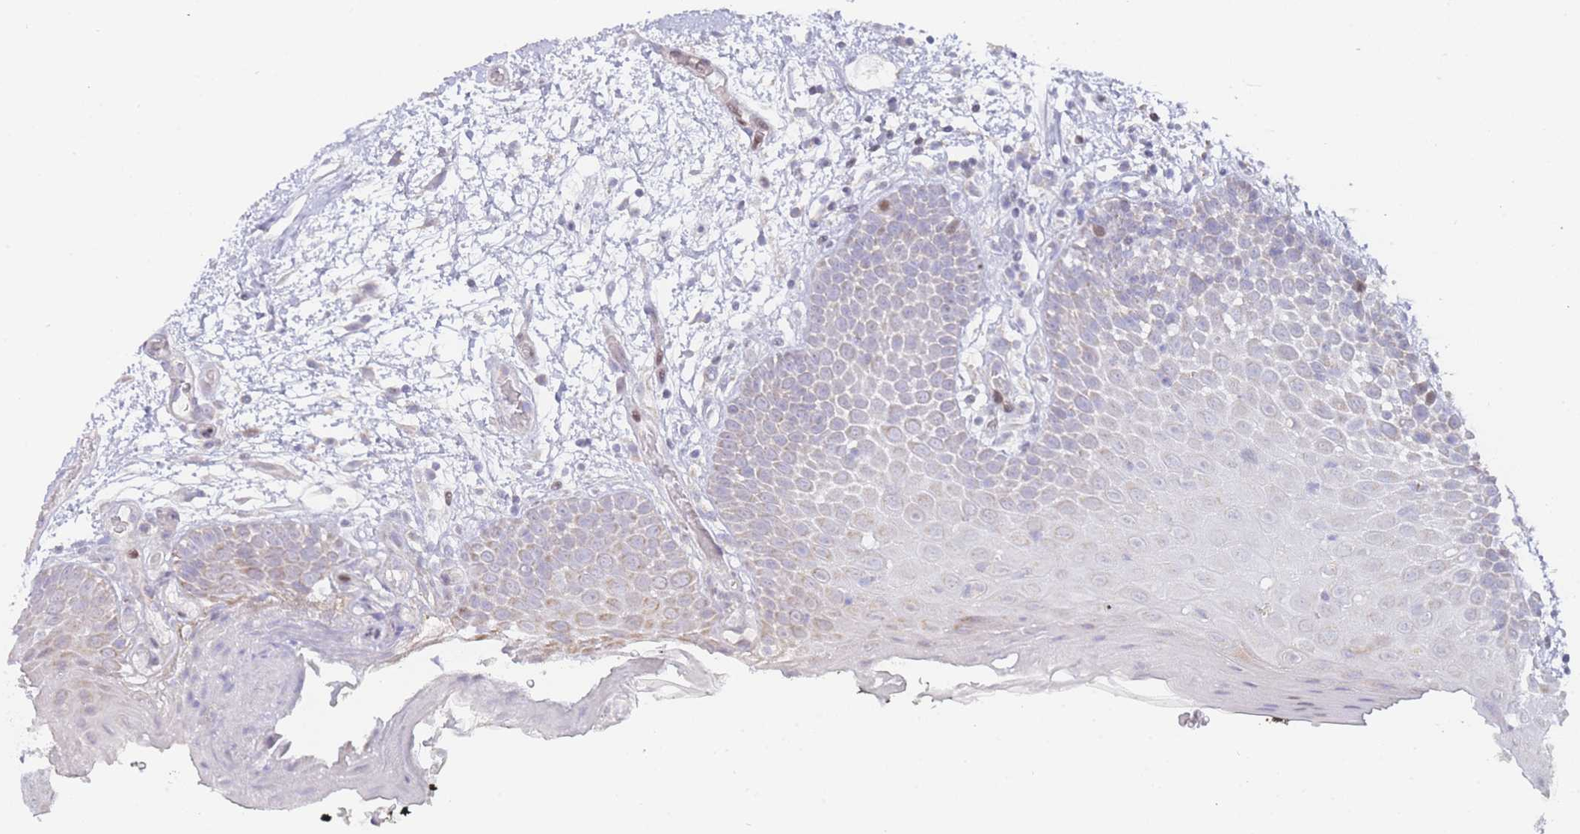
{"staining": {"intensity": "weak", "quantity": "<25%", "location": "cytoplasmic/membranous"}, "tissue": "oral mucosa", "cell_type": "Squamous epithelial cells", "image_type": "normal", "snomed": [{"axis": "morphology", "description": "Normal tissue, NOS"}, {"axis": "morphology", "description": "Squamous cell carcinoma, NOS"}, {"axis": "topography", "description": "Oral tissue"}, {"axis": "topography", "description": "Tounge, NOS"}, {"axis": "topography", "description": "Head-Neck"}], "caption": "DAB immunohistochemical staining of benign human oral mucosa reveals no significant staining in squamous epithelial cells.", "gene": "GPAM", "patient": {"sex": "male", "age": 76}}